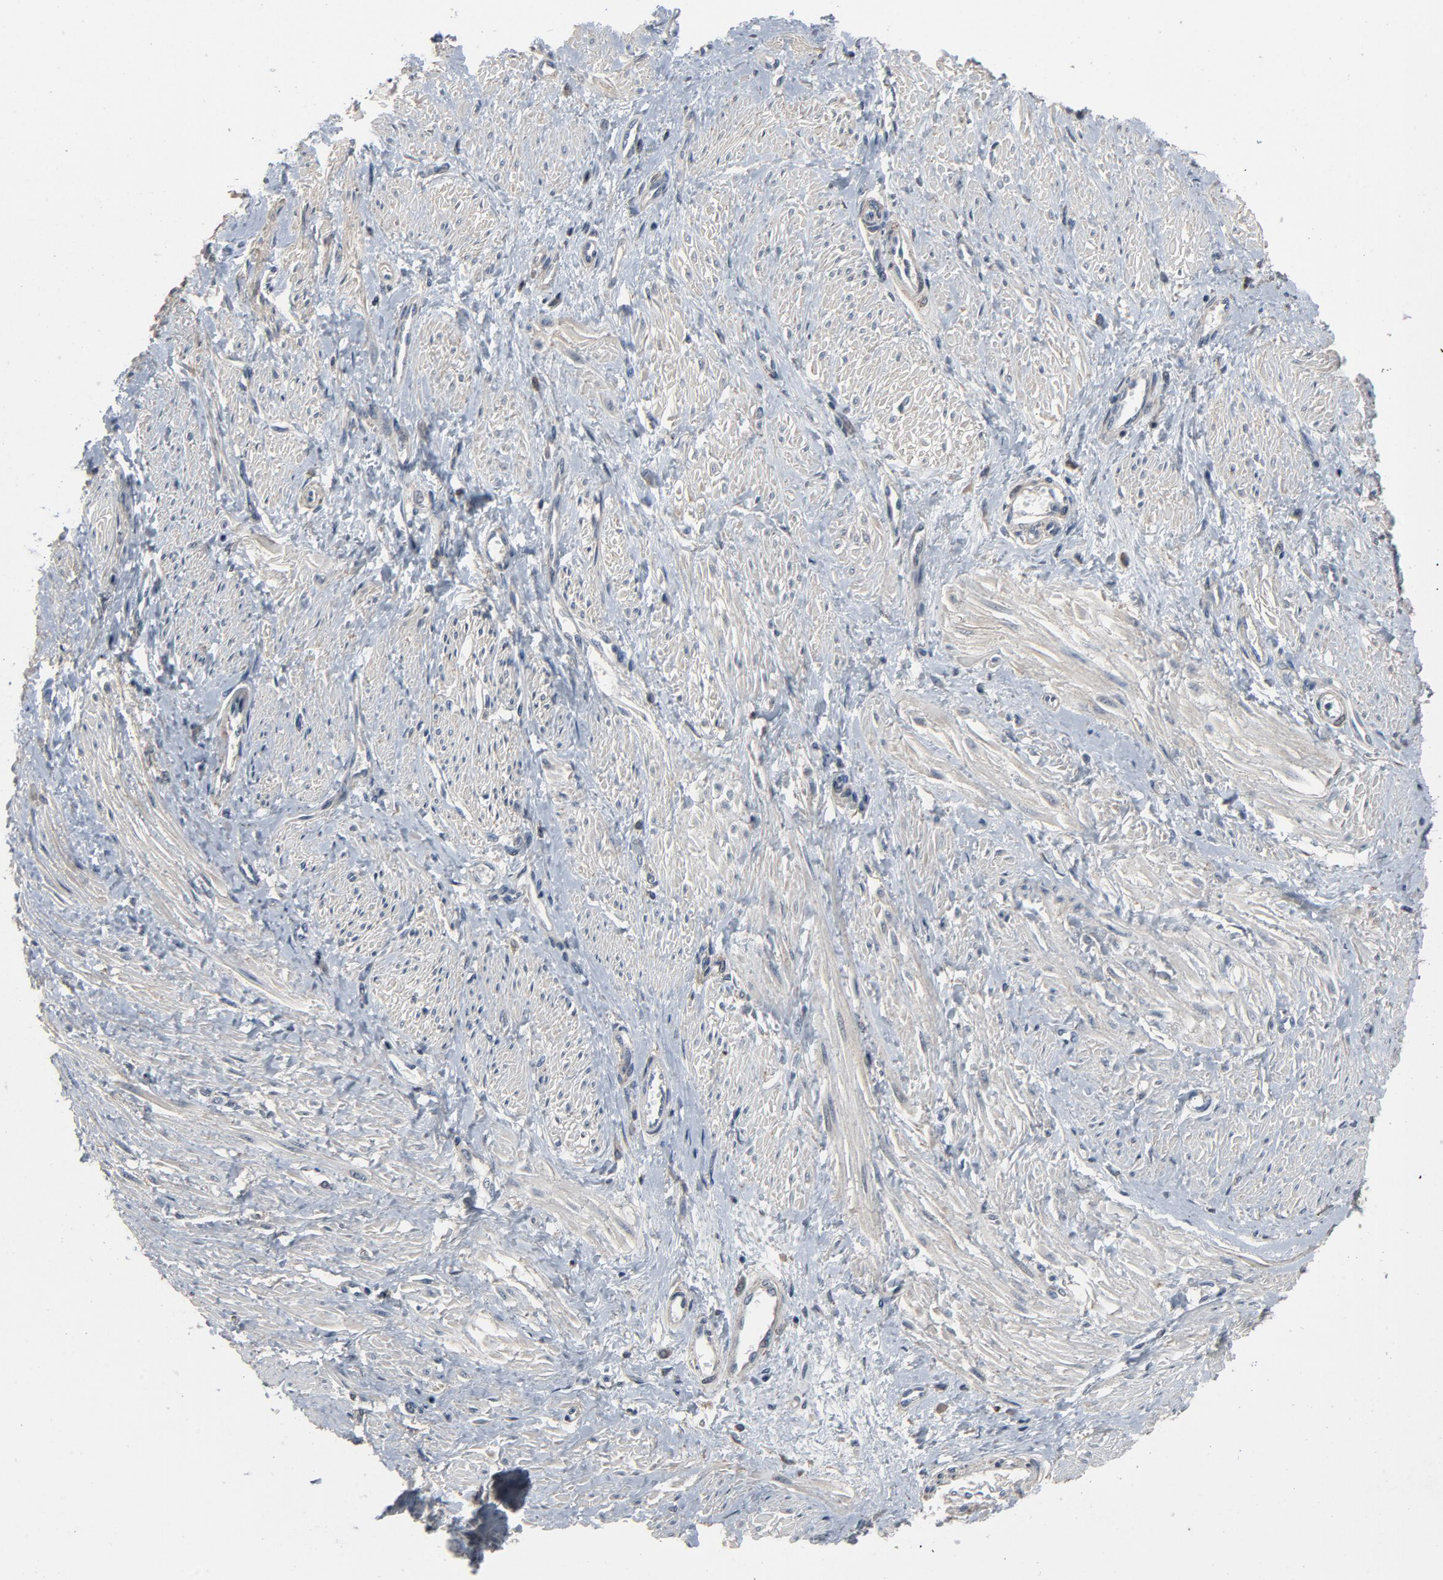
{"staining": {"intensity": "negative", "quantity": "none", "location": "none"}, "tissue": "smooth muscle", "cell_type": "Smooth muscle cells", "image_type": "normal", "snomed": [{"axis": "morphology", "description": "Normal tissue, NOS"}, {"axis": "topography", "description": "Smooth muscle"}, {"axis": "topography", "description": "Uterus"}], "caption": "High magnification brightfield microscopy of normal smooth muscle stained with DAB (brown) and counterstained with hematoxylin (blue): smooth muscle cells show no significant staining.", "gene": "PDZD4", "patient": {"sex": "female", "age": 39}}